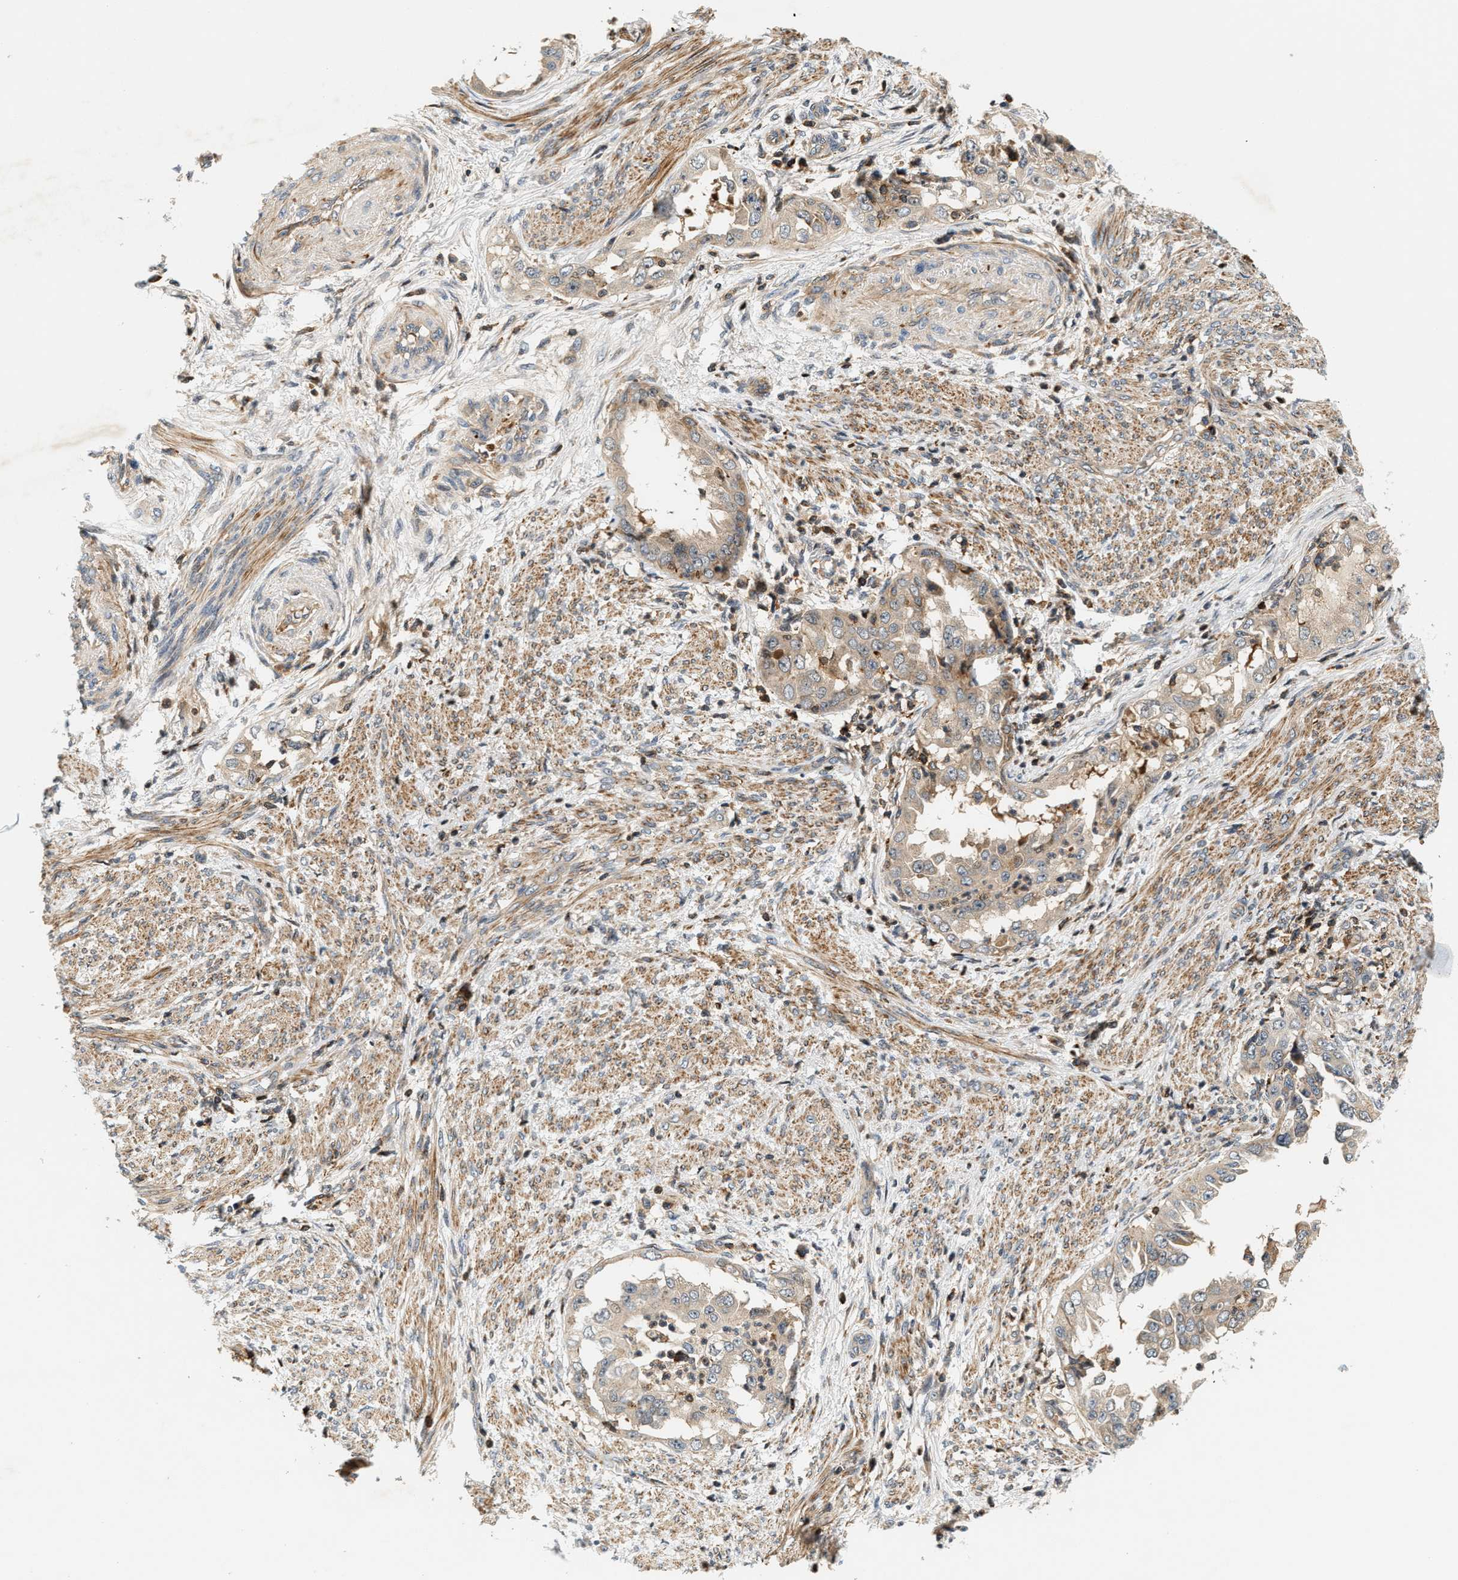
{"staining": {"intensity": "weak", "quantity": ">75%", "location": "cytoplasmic/membranous"}, "tissue": "endometrial cancer", "cell_type": "Tumor cells", "image_type": "cancer", "snomed": [{"axis": "morphology", "description": "Adenocarcinoma, NOS"}, {"axis": "topography", "description": "Endometrium"}], "caption": "Adenocarcinoma (endometrial) stained with IHC shows weak cytoplasmic/membranous expression in about >75% of tumor cells.", "gene": "SAMD9", "patient": {"sex": "female", "age": 85}}